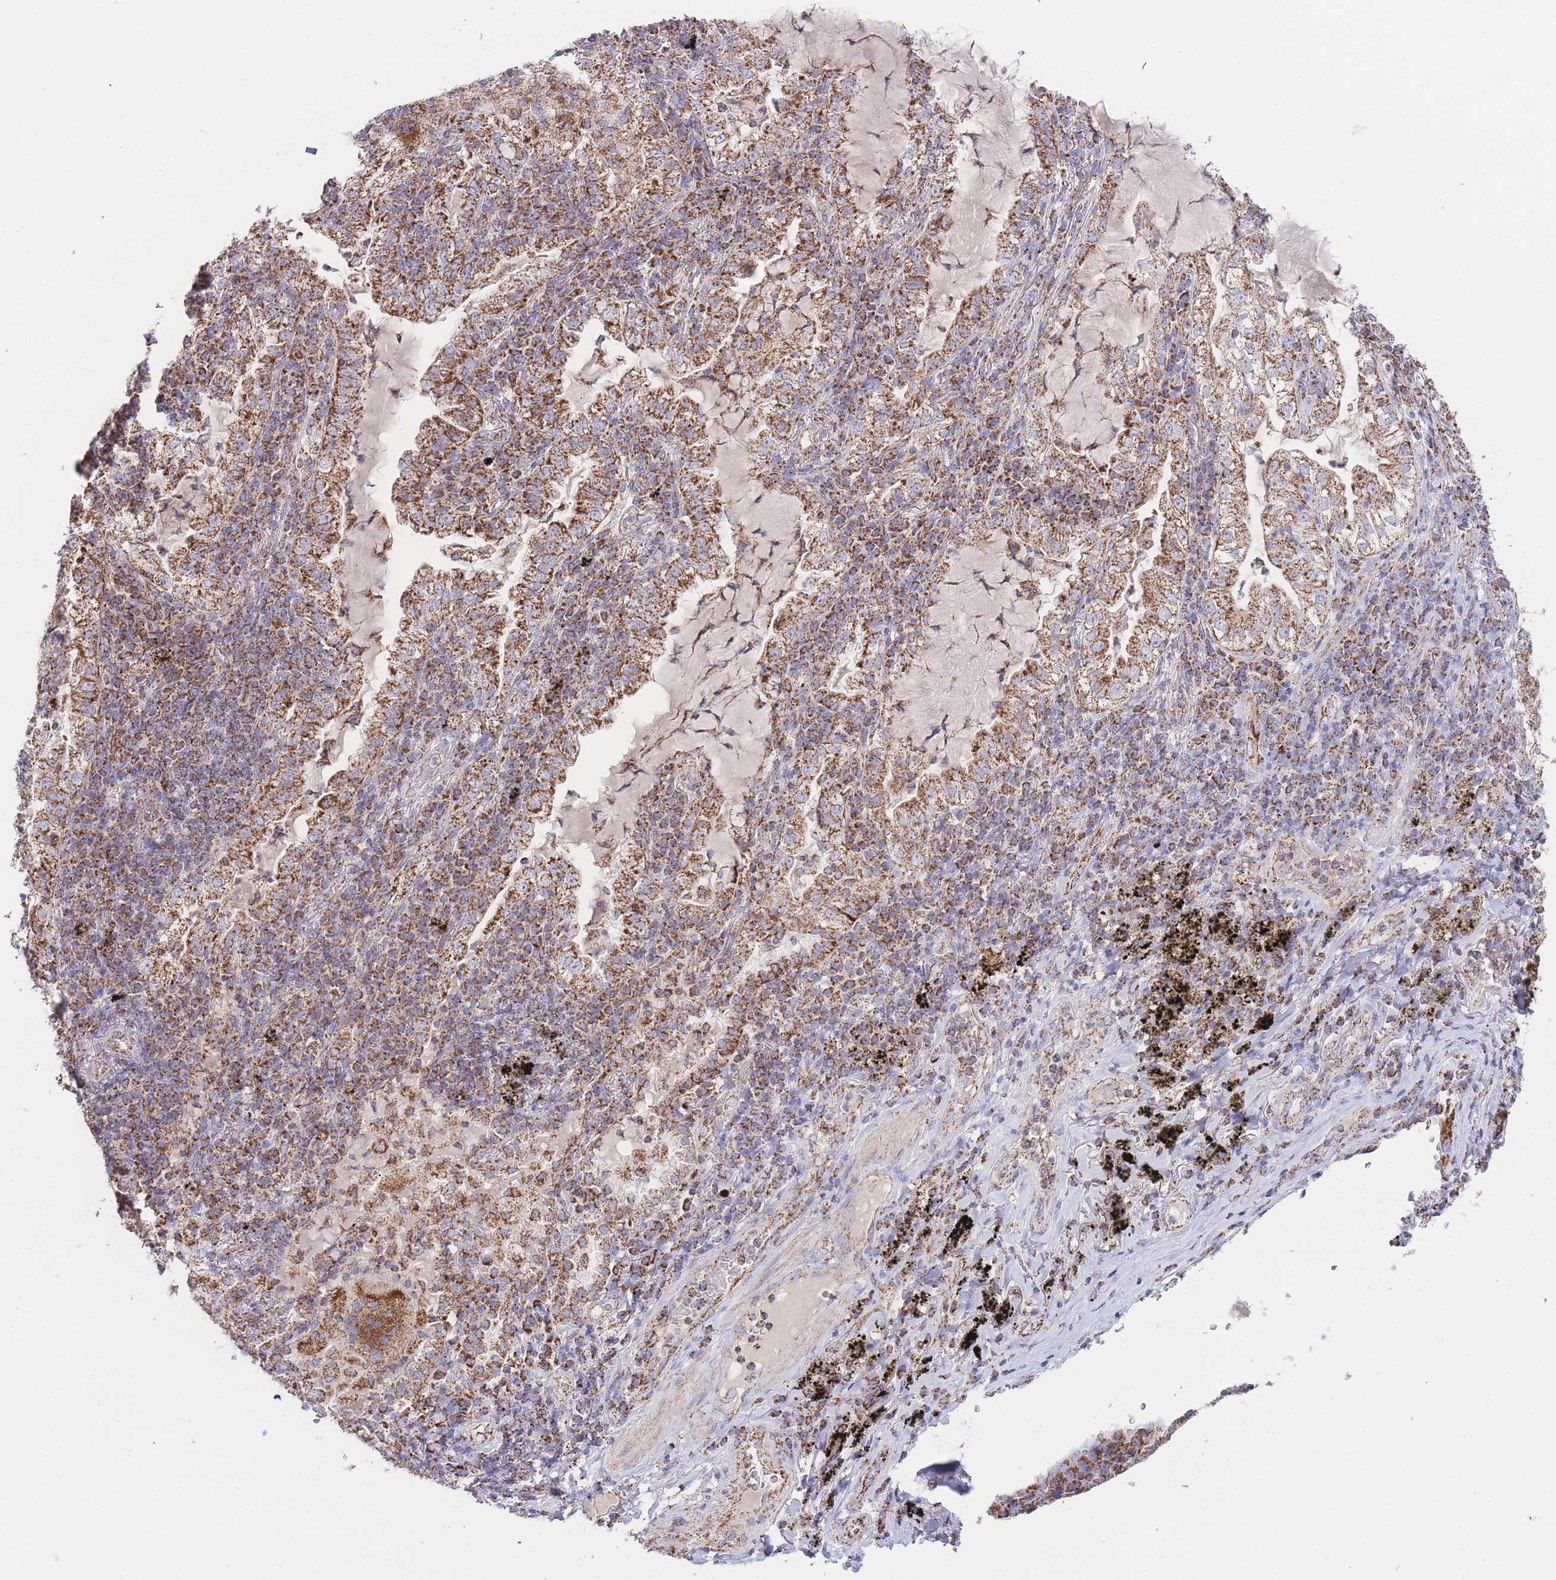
{"staining": {"intensity": "strong", "quantity": ">75%", "location": "cytoplasmic/membranous"}, "tissue": "lung cancer", "cell_type": "Tumor cells", "image_type": "cancer", "snomed": [{"axis": "morphology", "description": "Adenocarcinoma, NOS"}, {"axis": "topography", "description": "Lung"}], "caption": "Immunohistochemical staining of lung cancer (adenocarcinoma) exhibits high levels of strong cytoplasmic/membranous protein expression in about >75% of tumor cells. The protein of interest is stained brown, and the nuclei are stained in blue (DAB (3,3'-diaminobenzidine) IHC with brightfield microscopy, high magnification).", "gene": "GSTM1", "patient": {"sex": "female", "age": 73}}